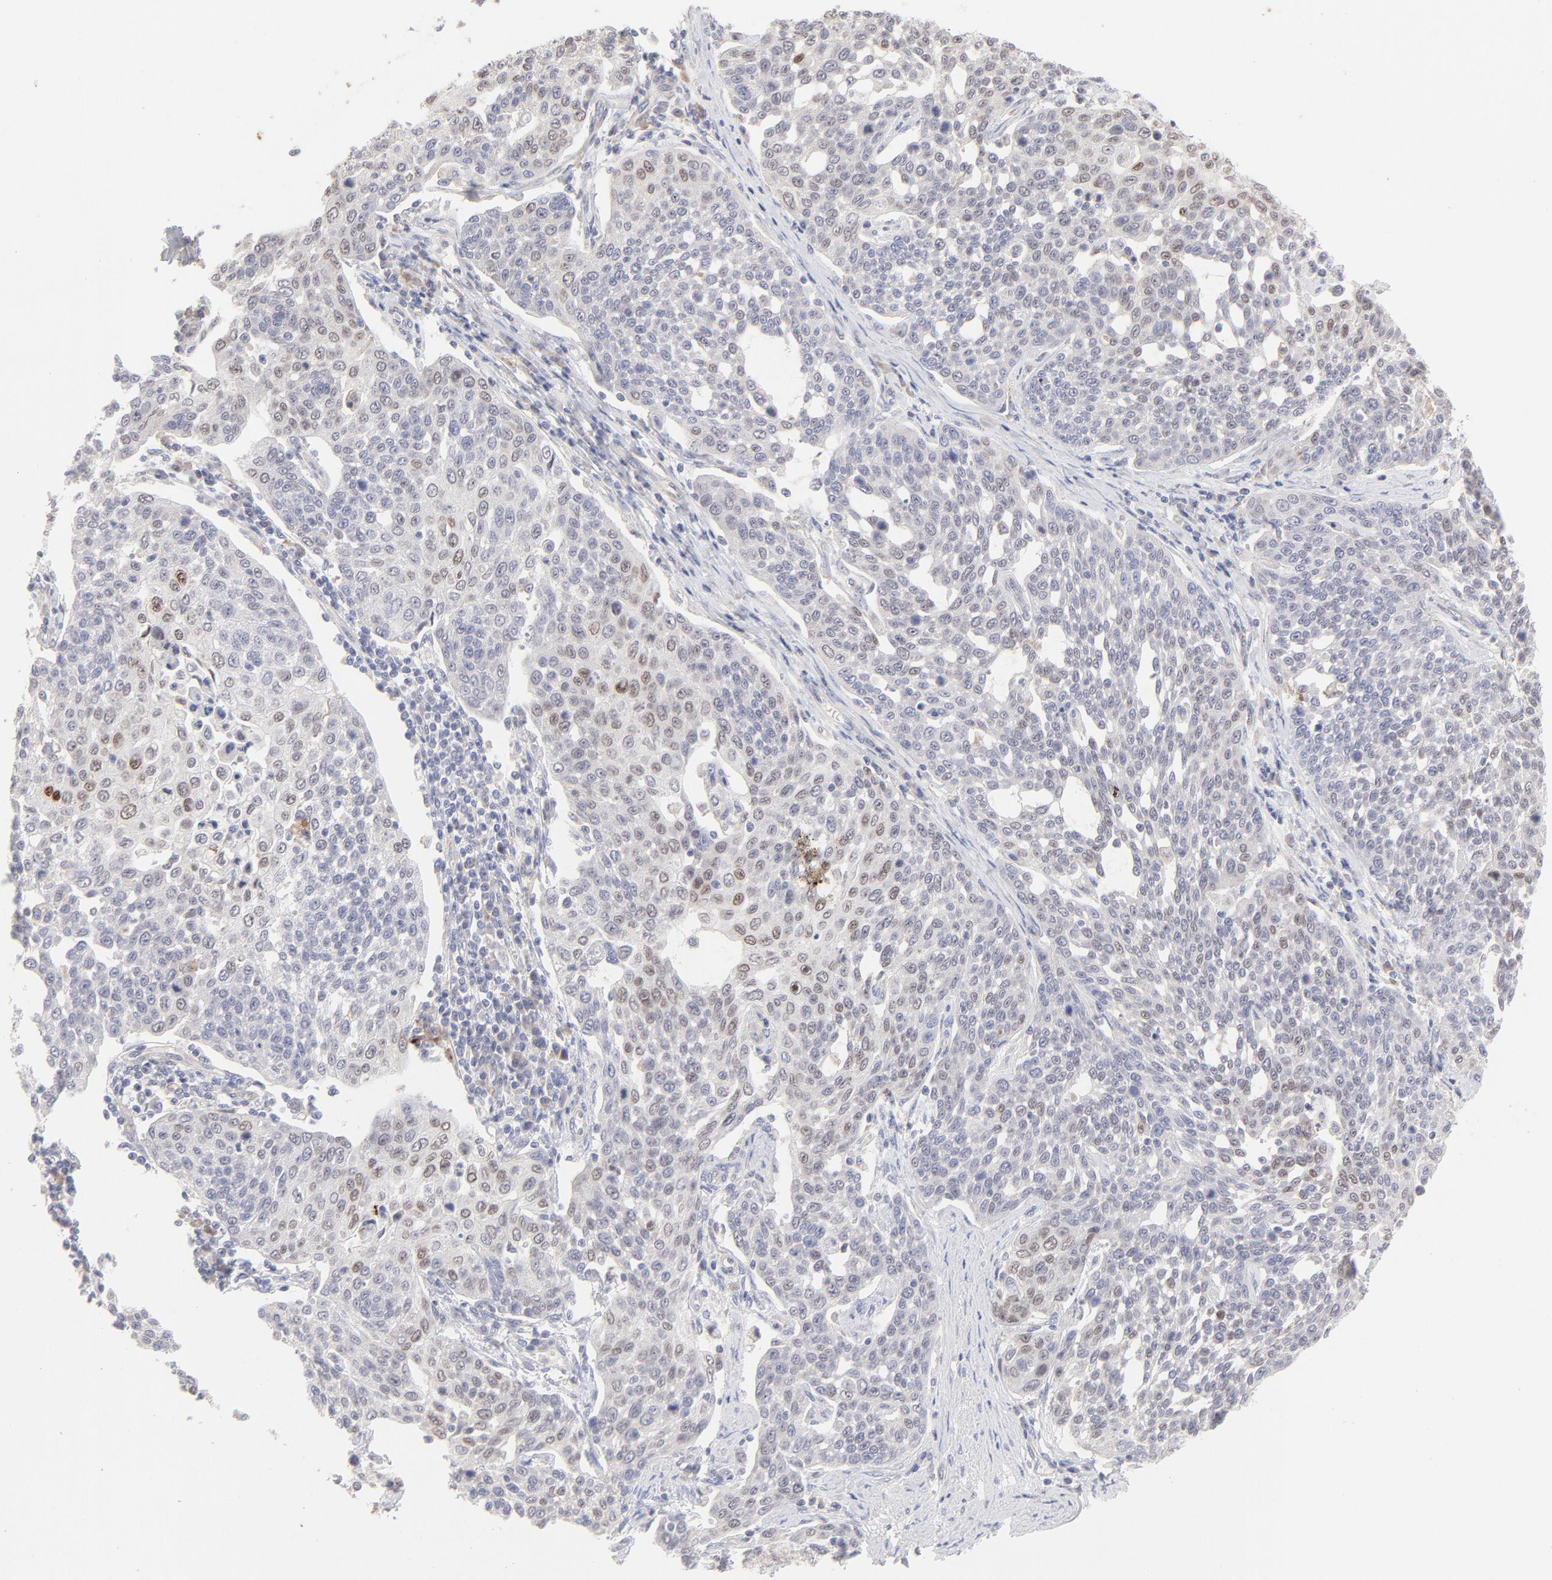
{"staining": {"intensity": "weak", "quantity": "<25%", "location": "nuclear"}, "tissue": "cervical cancer", "cell_type": "Tumor cells", "image_type": "cancer", "snomed": [{"axis": "morphology", "description": "Squamous cell carcinoma, NOS"}, {"axis": "topography", "description": "Cervix"}], "caption": "A high-resolution image shows IHC staining of cervical cancer (squamous cell carcinoma), which demonstrates no significant positivity in tumor cells.", "gene": "ELF3", "patient": {"sex": "female", "age": 34}}